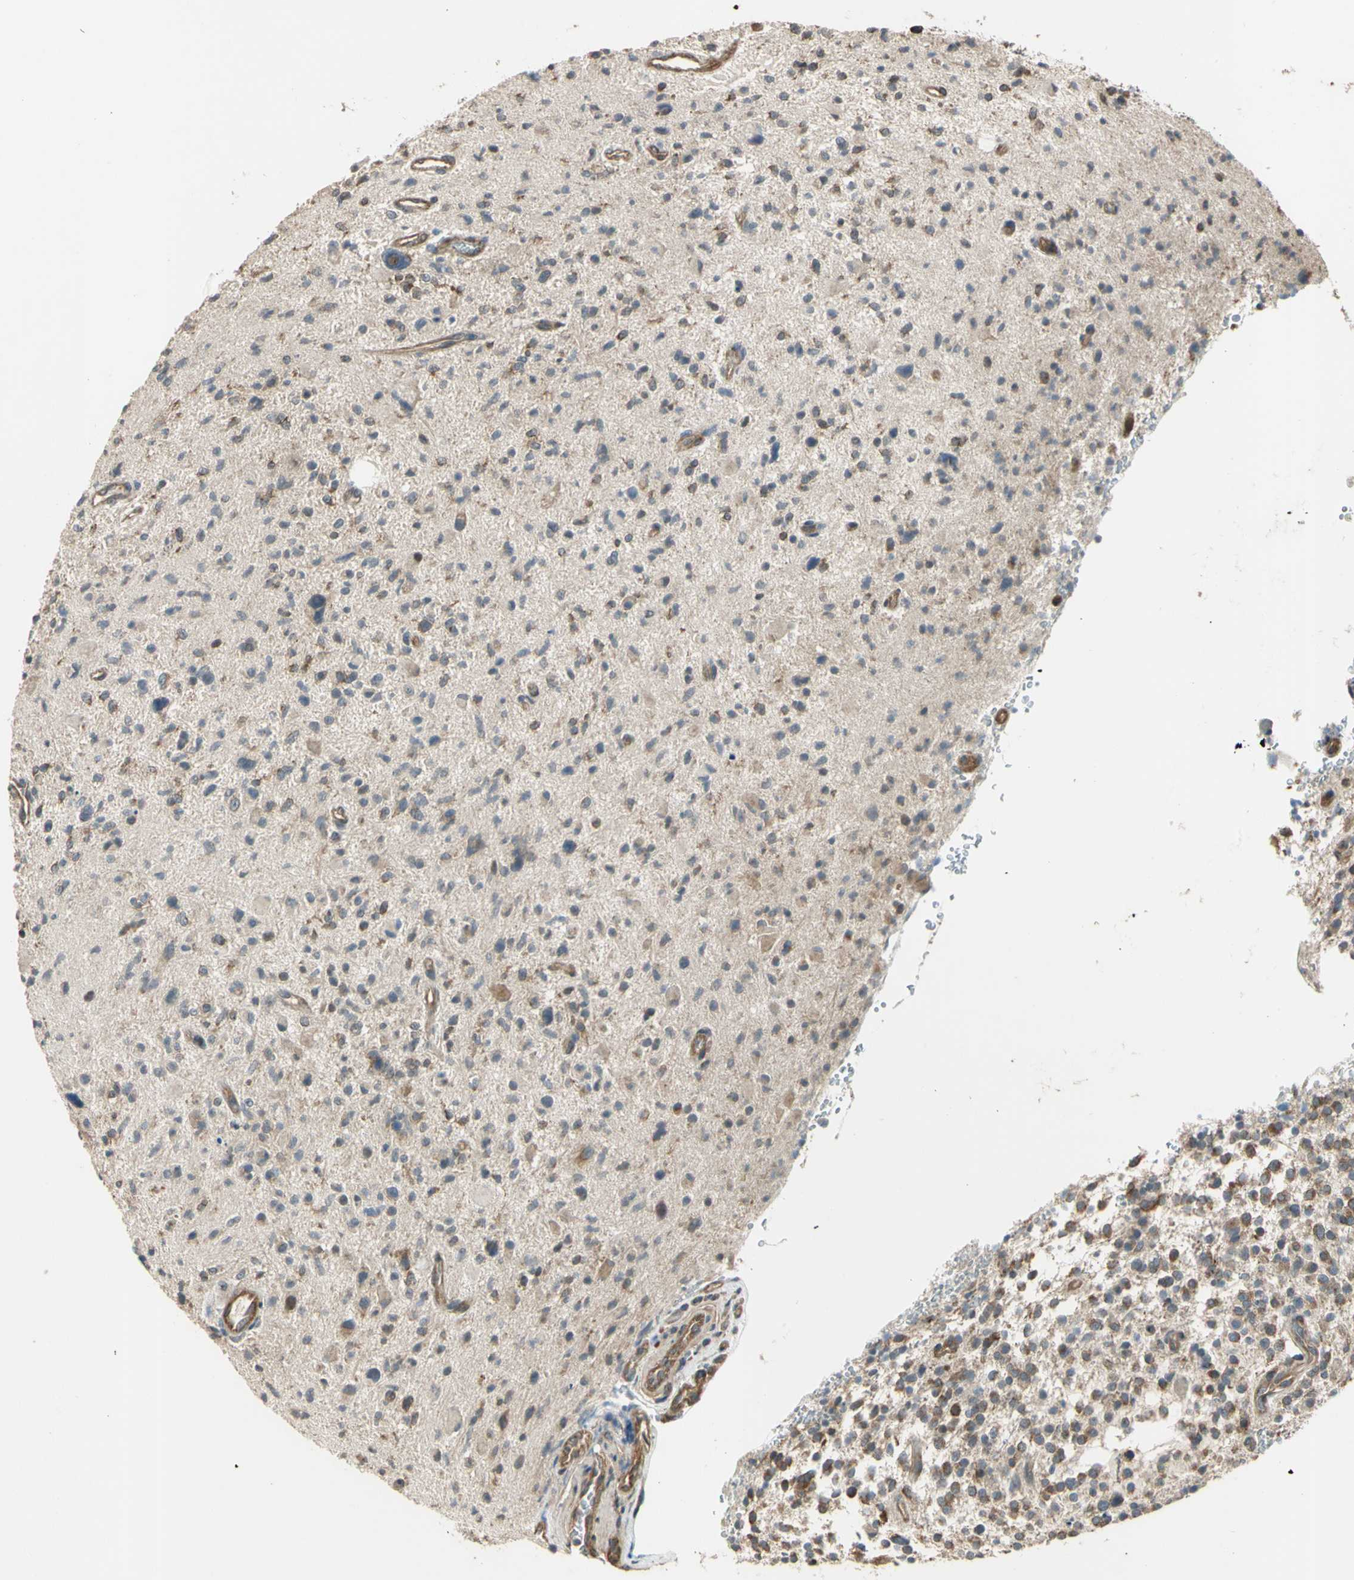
{"staining": {"intensity": "weak", "quantity": "25%-75%", "location": "cytoplasmic/membranous"}, "tissue": "glioma", "cell_type": "Tumor cells", "image_type": "cancer", "snomed": [{"axis": "morphology", "description": "Glioma, malignant, High grade"}, {"axis": "topography", "description": "Brain"}], "caption": "Human glioma stained with a protein marker exhibits weak staining in tumor cells.", "gene": "EFNB2", "patient": {"sex": "male", "age": 48}}